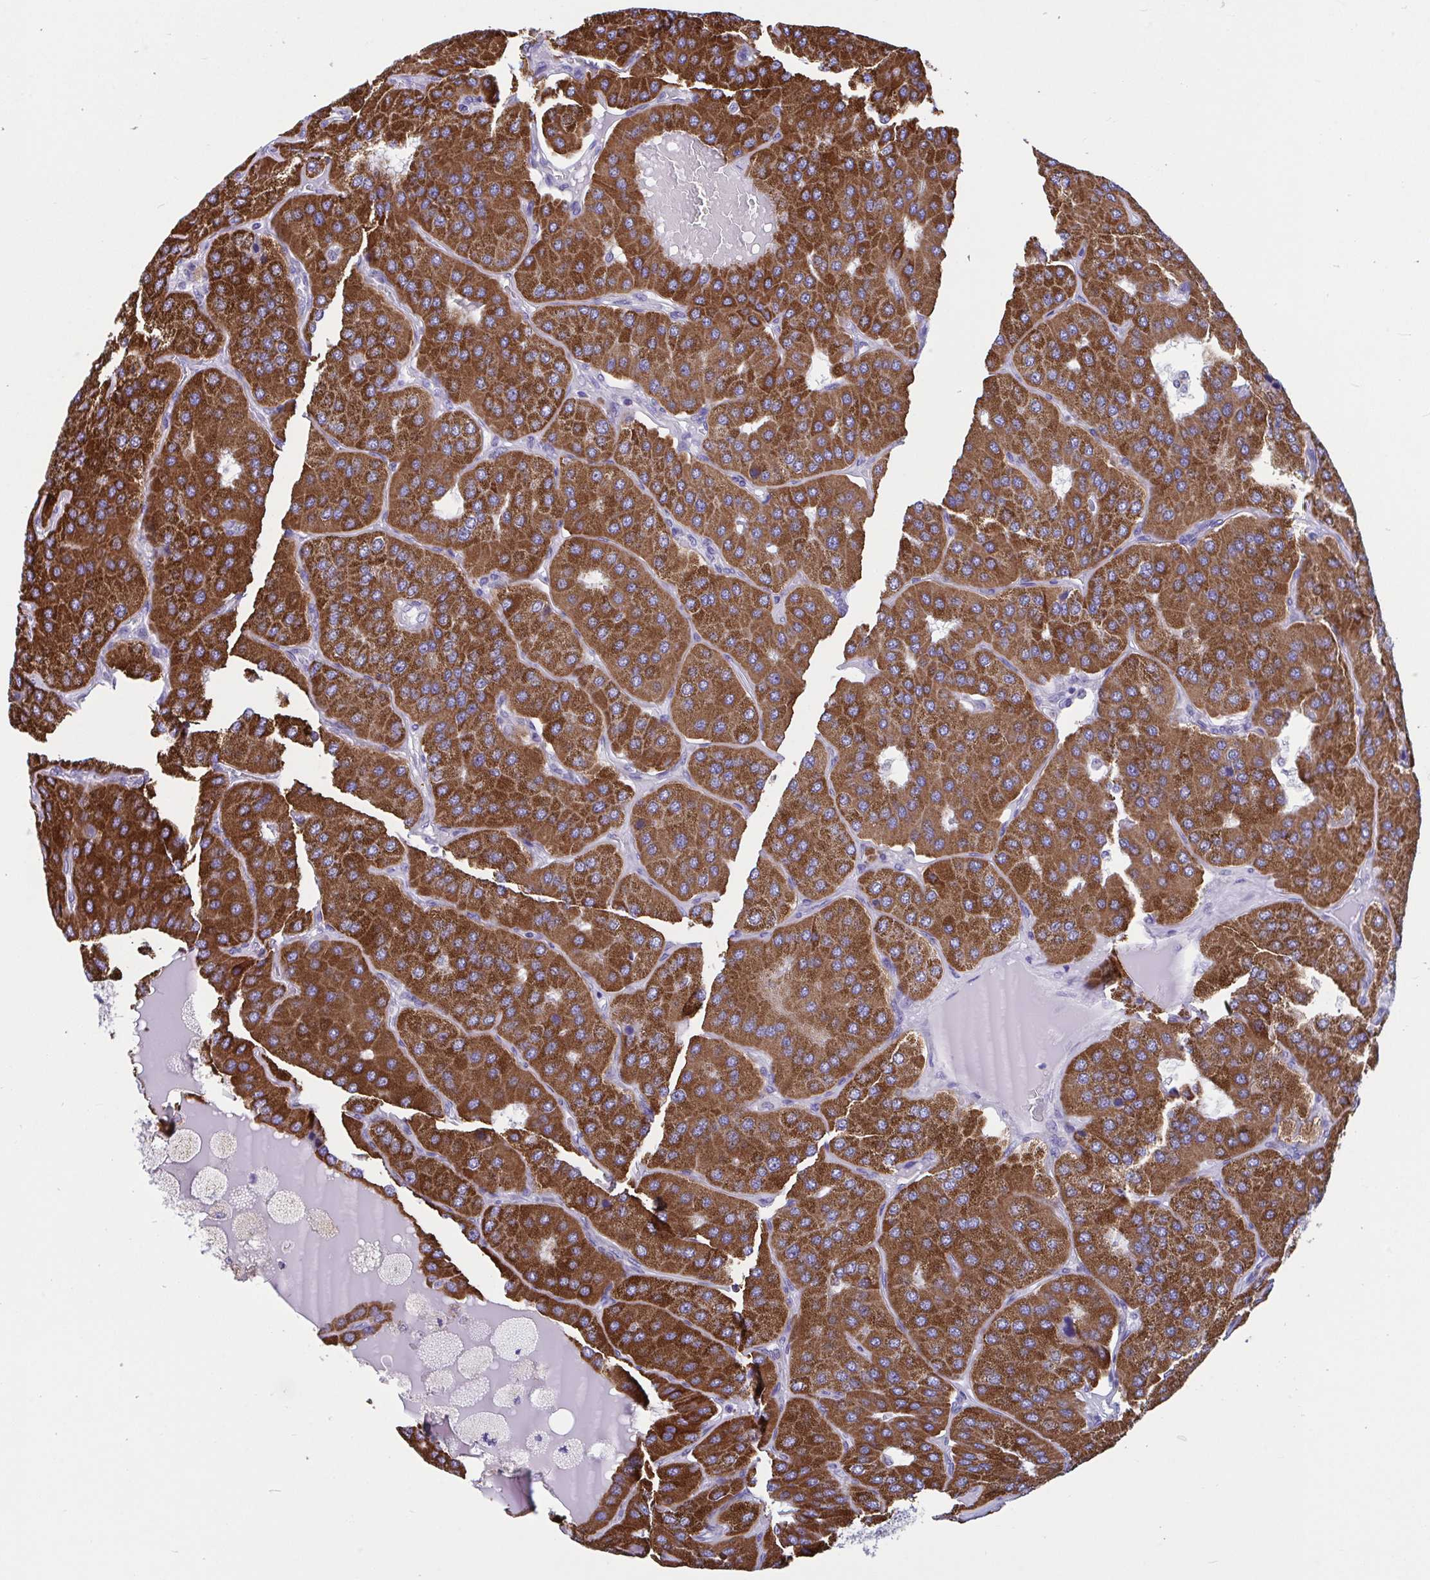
{"staining": {"intensity": "strong", "quantity": ">75%", "location": "cytoplasmic/membranous"}, "tissue": "parathyroid gland", "cell_type": "Glandular cells", "image_type": "normal", "snomed": [{"axis": "morphology", "description": "Normal tissue, NOS"}, {"axis": "morphology", "description": "Adenoma, NOS"}, {"axis": "topography", "description": "Parathyroid gland"}], "caption": "Immunohistochemical staining of normal parathyroid gland demonstrates strong cytoplasmic/membranous protein expression in approximately >75% of glandular cells. (IHC, brightfield microscopy, high magnification).", "gene": "OR13A1", "patient": {"sex": "female", "age": 86}}